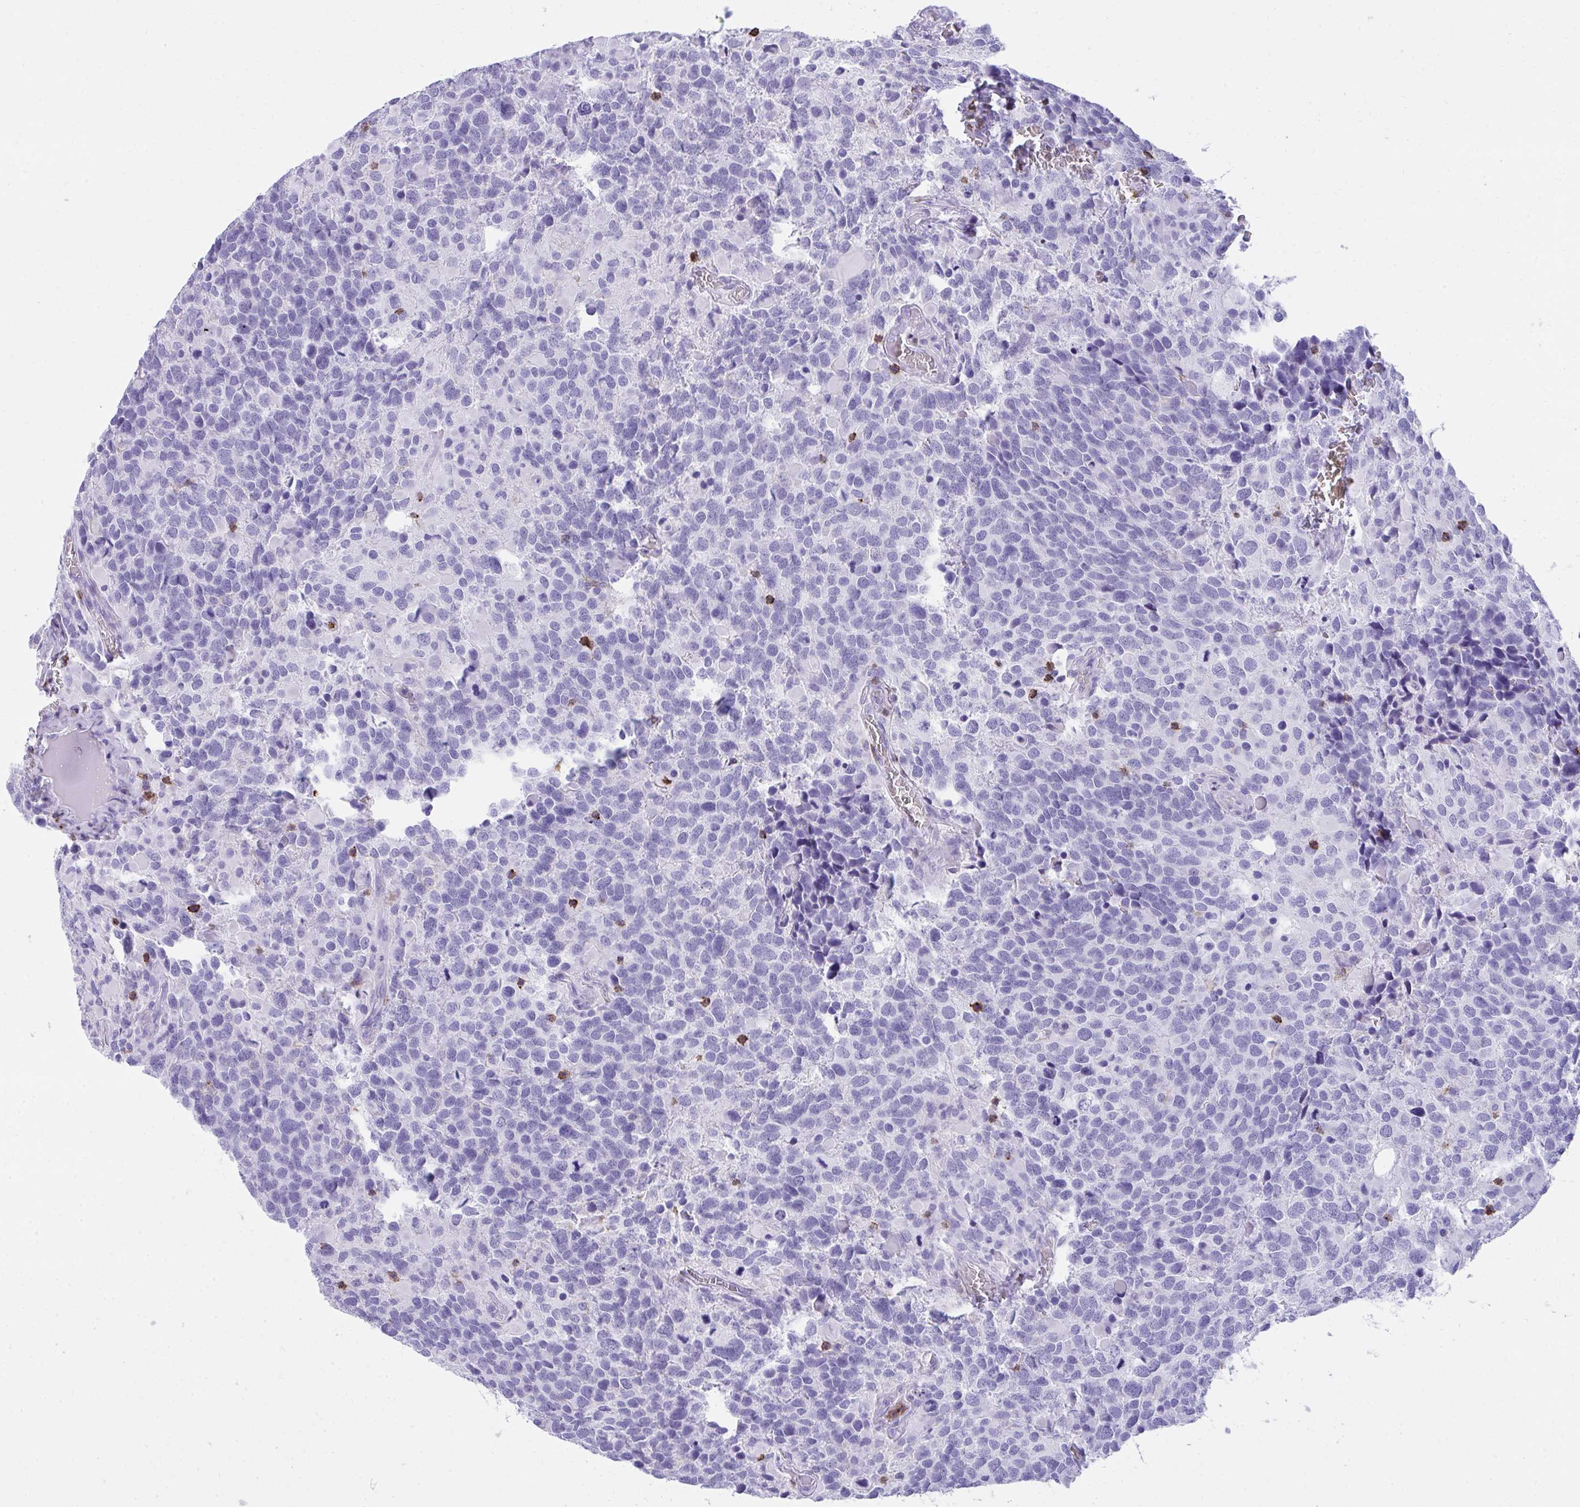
{"staining": {"intensity": "negative", "quantity": "none", "location": "none"}, "tissue": "glioma", "cell_type": "Tumor cells", "image_type": "cancer", "snomed": [{"axis": "morphology", "description": "Glioma, malignant, High grade"}, {"axis": "topography", "description": "Brain"}], "caption": "The immunohistochemistry histopathology image has no significant staining in tumor cells of malignant glioma (high-grade) tissue.", "gene": "SPN", "patient": {"sex": "female", "age": 40}}